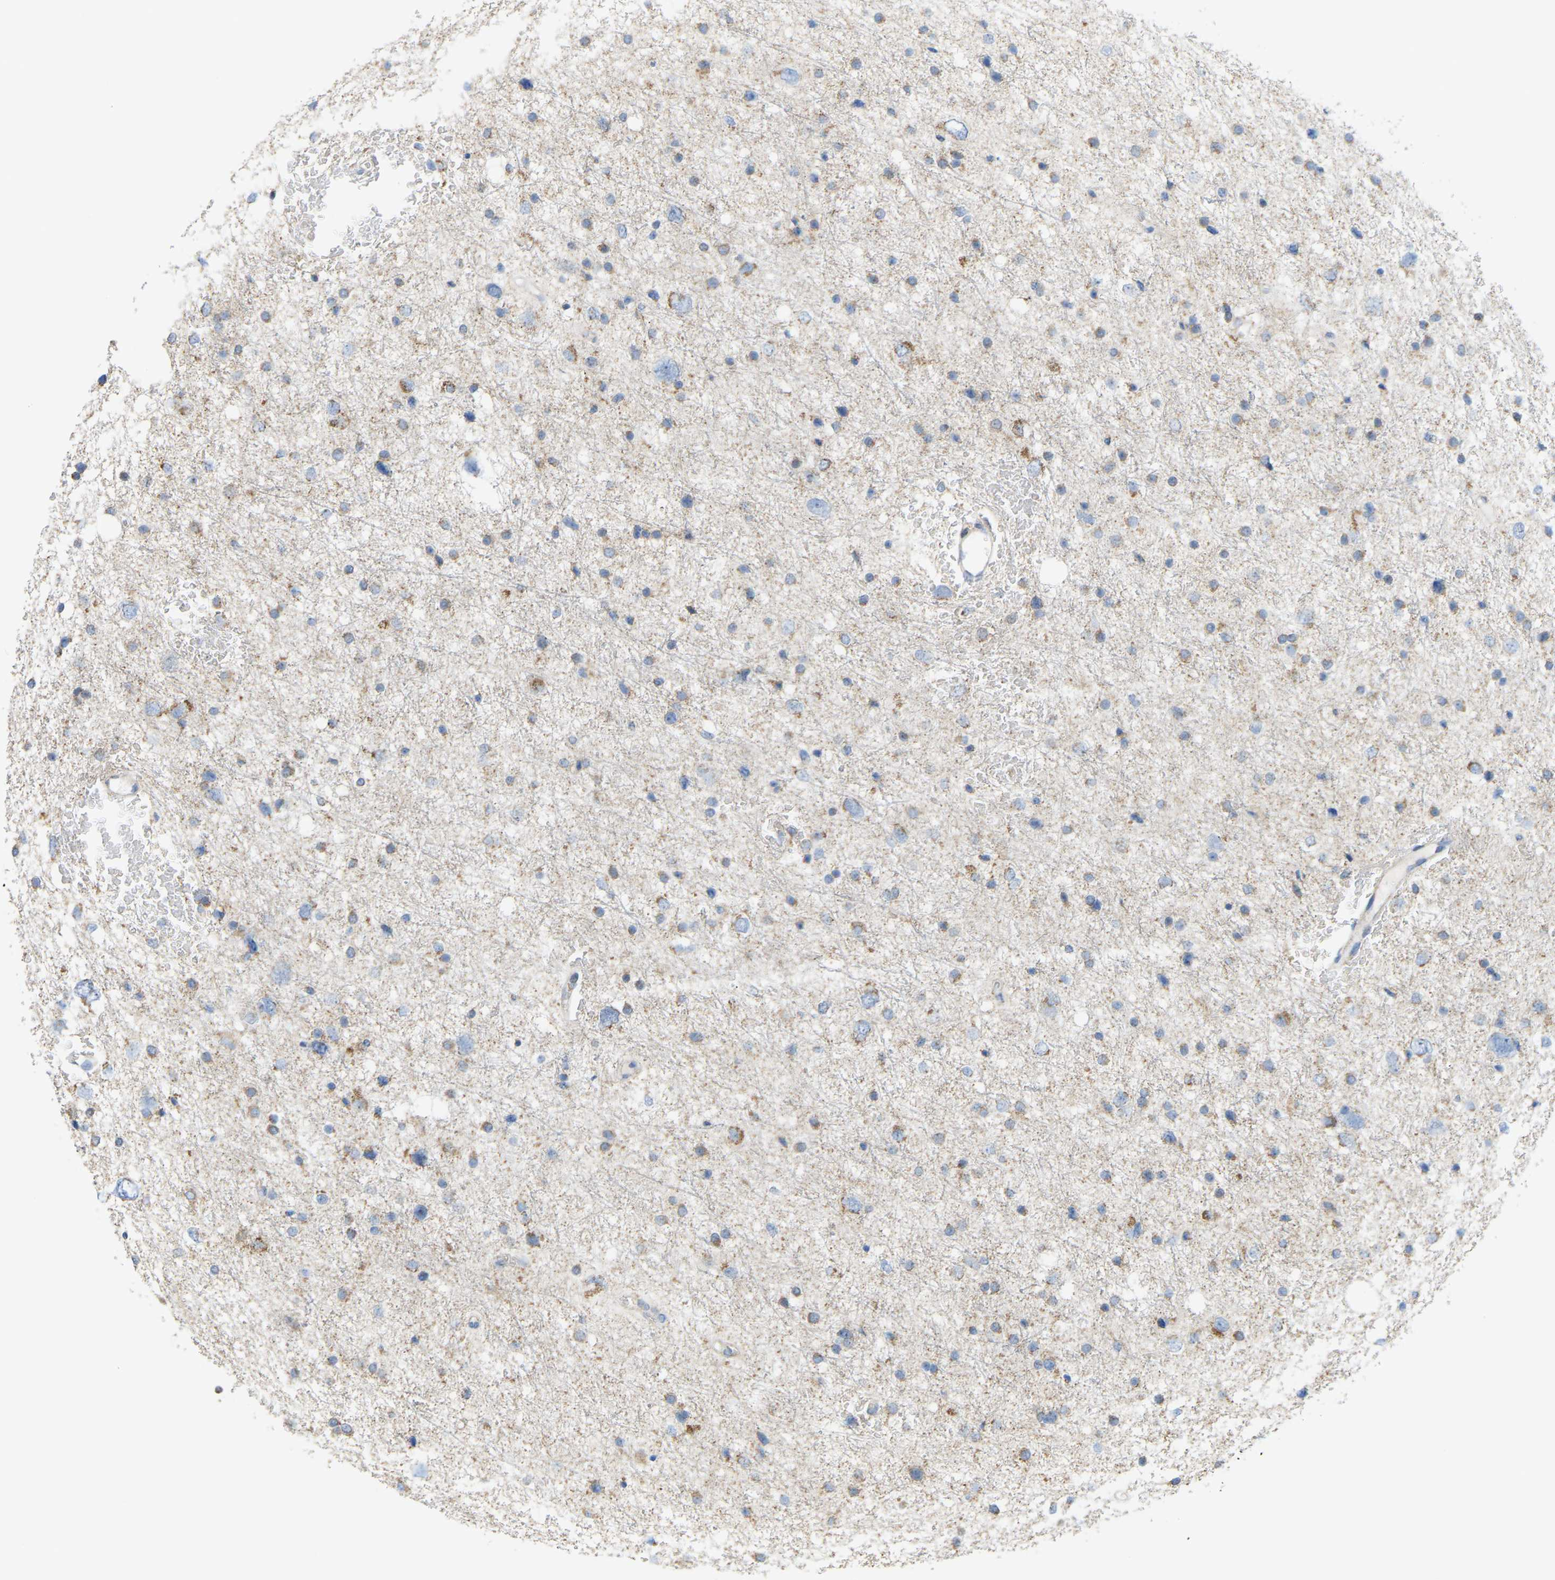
{"staining": {"intensity": "weak", "quantity": "25%-75%", "location": "cytoplasmic/membranous"}, "tissue": "glioma", "cell_type": "Tumor cells", "image_type": "cancer", "snomed": [{"axis": "morphology", "description": "Glioma, malignant, Low grade"}, {"axis": "topography", "description": "Brain"}], "caption": "Protein staining reveals weak cytoplasmic/membranous staining in approximately 25%-75% of tumor cells in malignant glioma (low-grade).", "gene": "SERPINB5", "patient": {"sex": "female", "age": 37}}